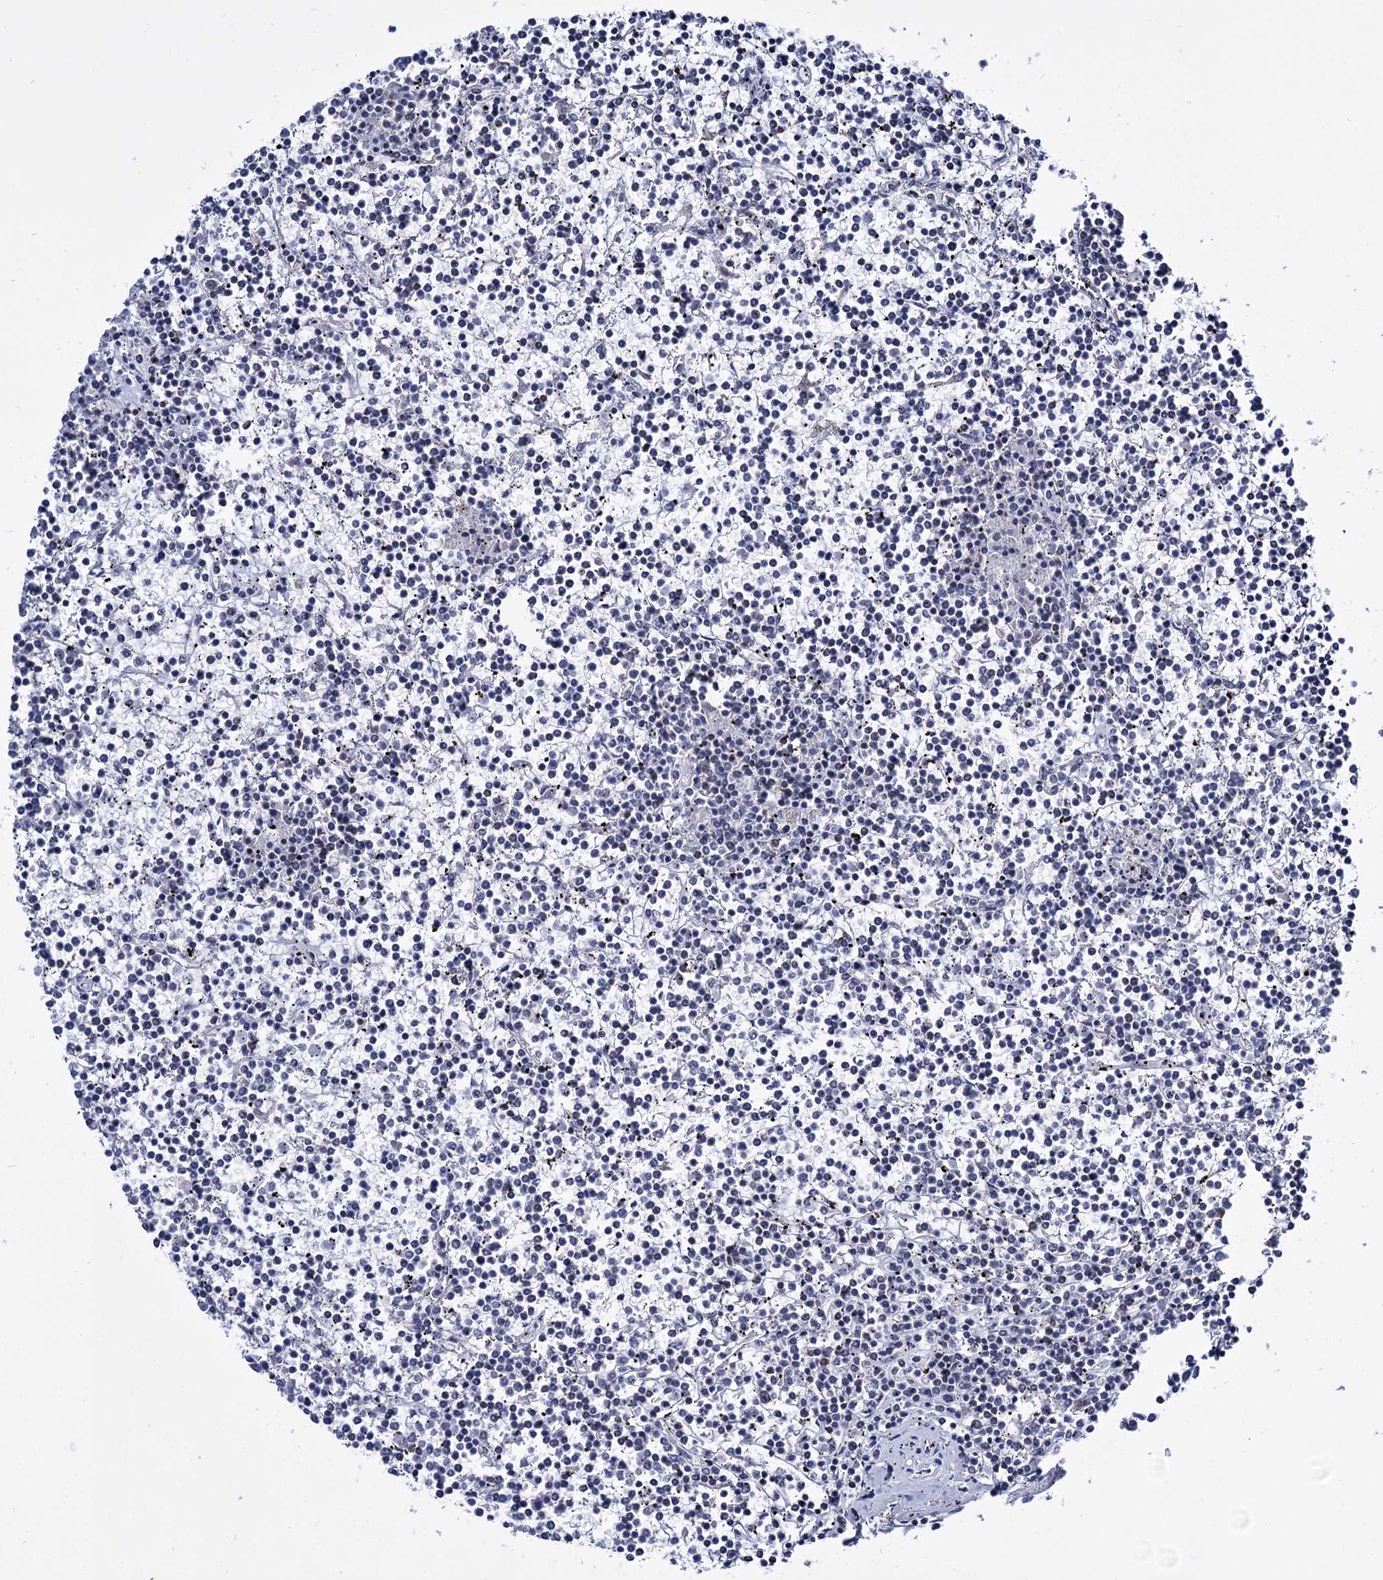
{"staining": {"intensity": "negative", "quantity": "none", "location": "none"}, "tissue": "lymphoma", "cell_type": "Tumor cells", "image_type": "cancer", "snomed": [{"axis": "morphology", "description": "Malignant lymphoma, non-Hodgkin's type, Low grade"}, {"axis": "topography", "description": "Spleen"}], "caption": "Immunohistochemistry histopathology image of human malignant lymphoma, non-Hodgkin's type (low-grade) stained for a protein (brown), which shows no staining in tumor cells.", "gene": "ABHD10", "patient": {"sex": "female", "age": 19}}